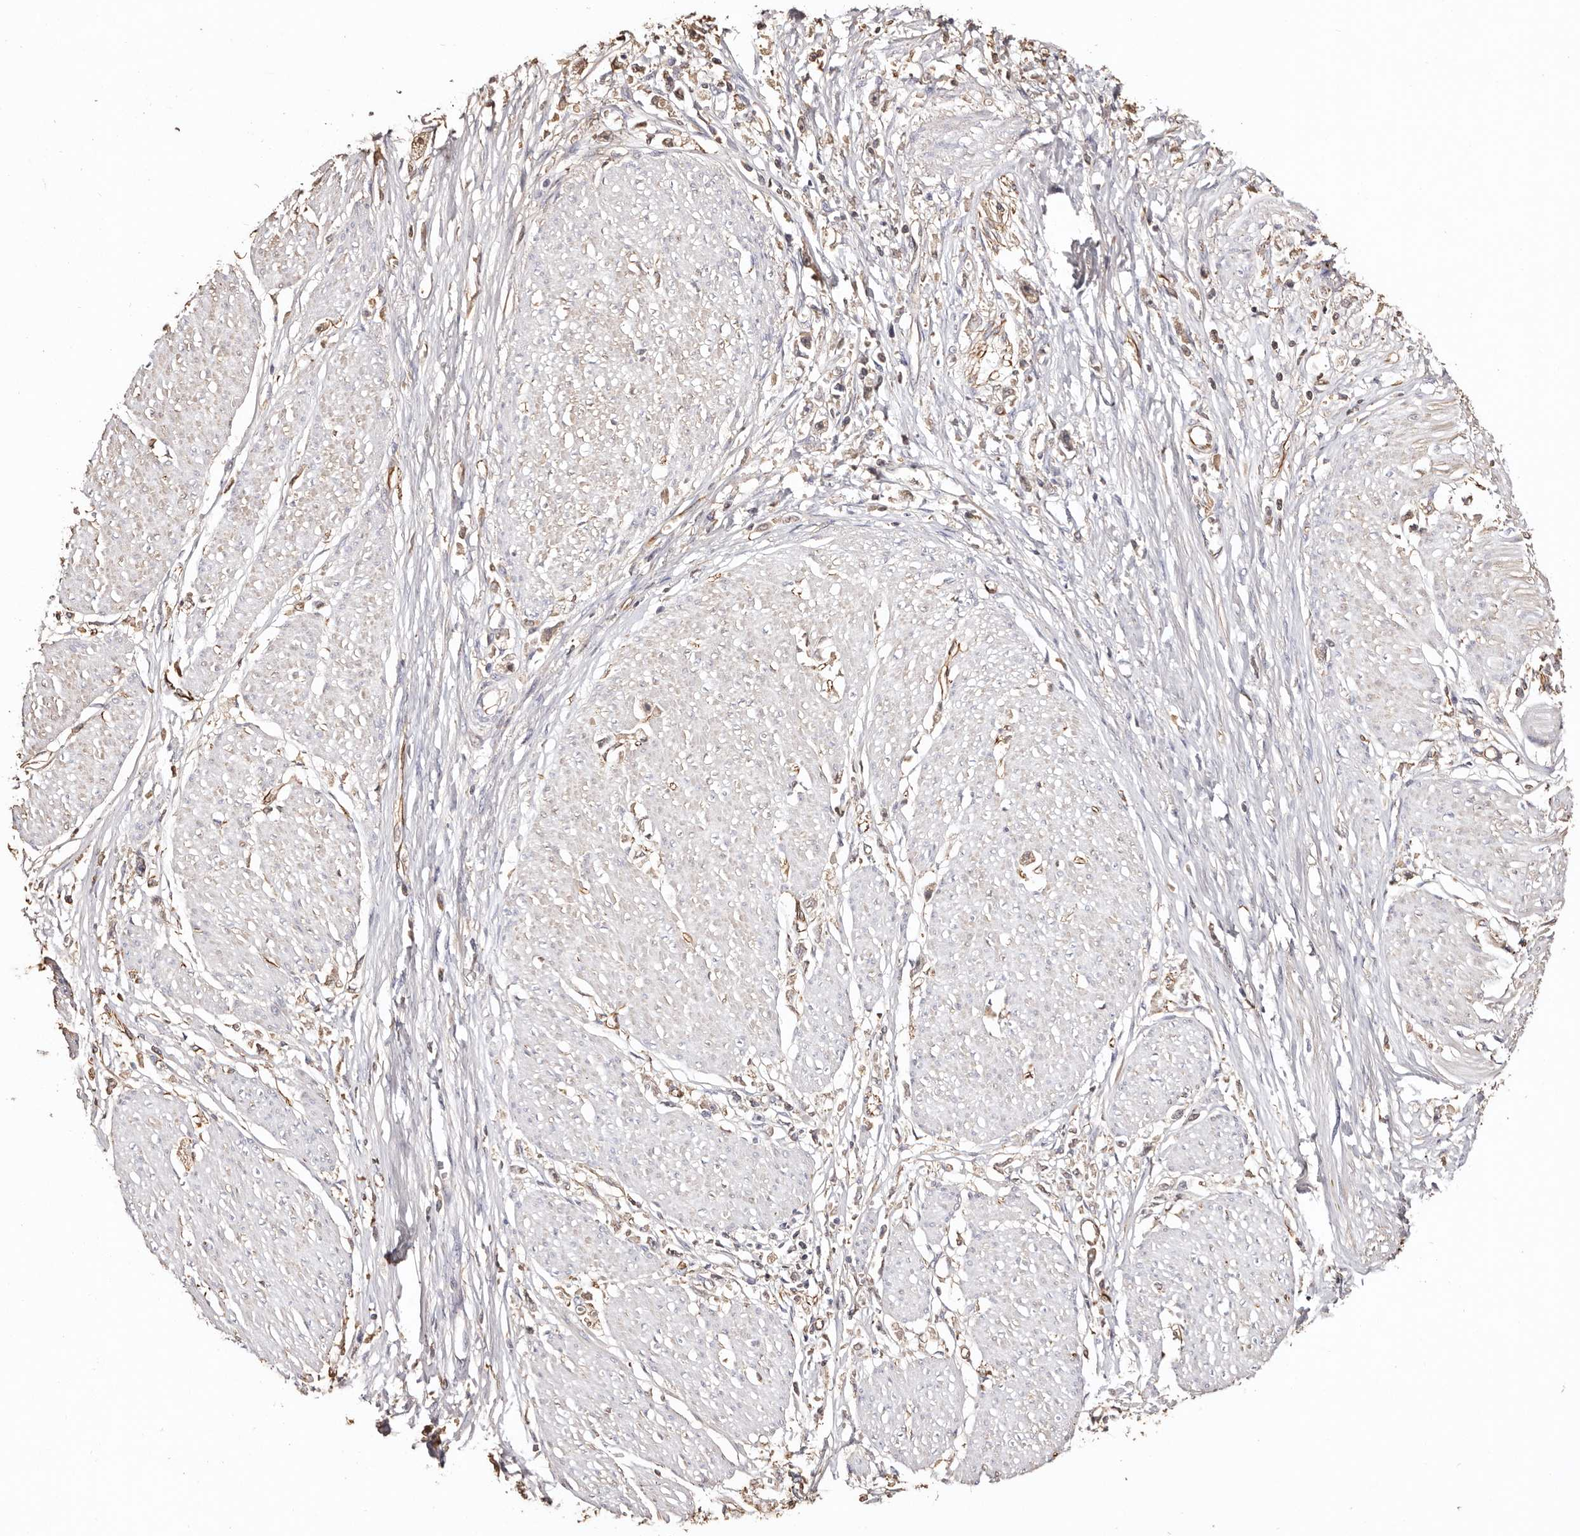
{"staining": {"intensity": "weak", "quantity": "<25%", "location": "cytoplasmic/membranous"}, "tissue": "stomach cancer", "cell_type": "Tumor cells", "image_type": "cancer", "snomed": [{"axis": "morphology", "description": "Adenocarcinoma, NOS"}, {"axis": "topography", "description": "Stomach"}], "caption": "A histopathology image of adenocarcinoma (stomach) stained for a protein displays no brown staining in tumor cells.", "gene": "ZNF557", "patient": {"sex": "female", "age": 59}}